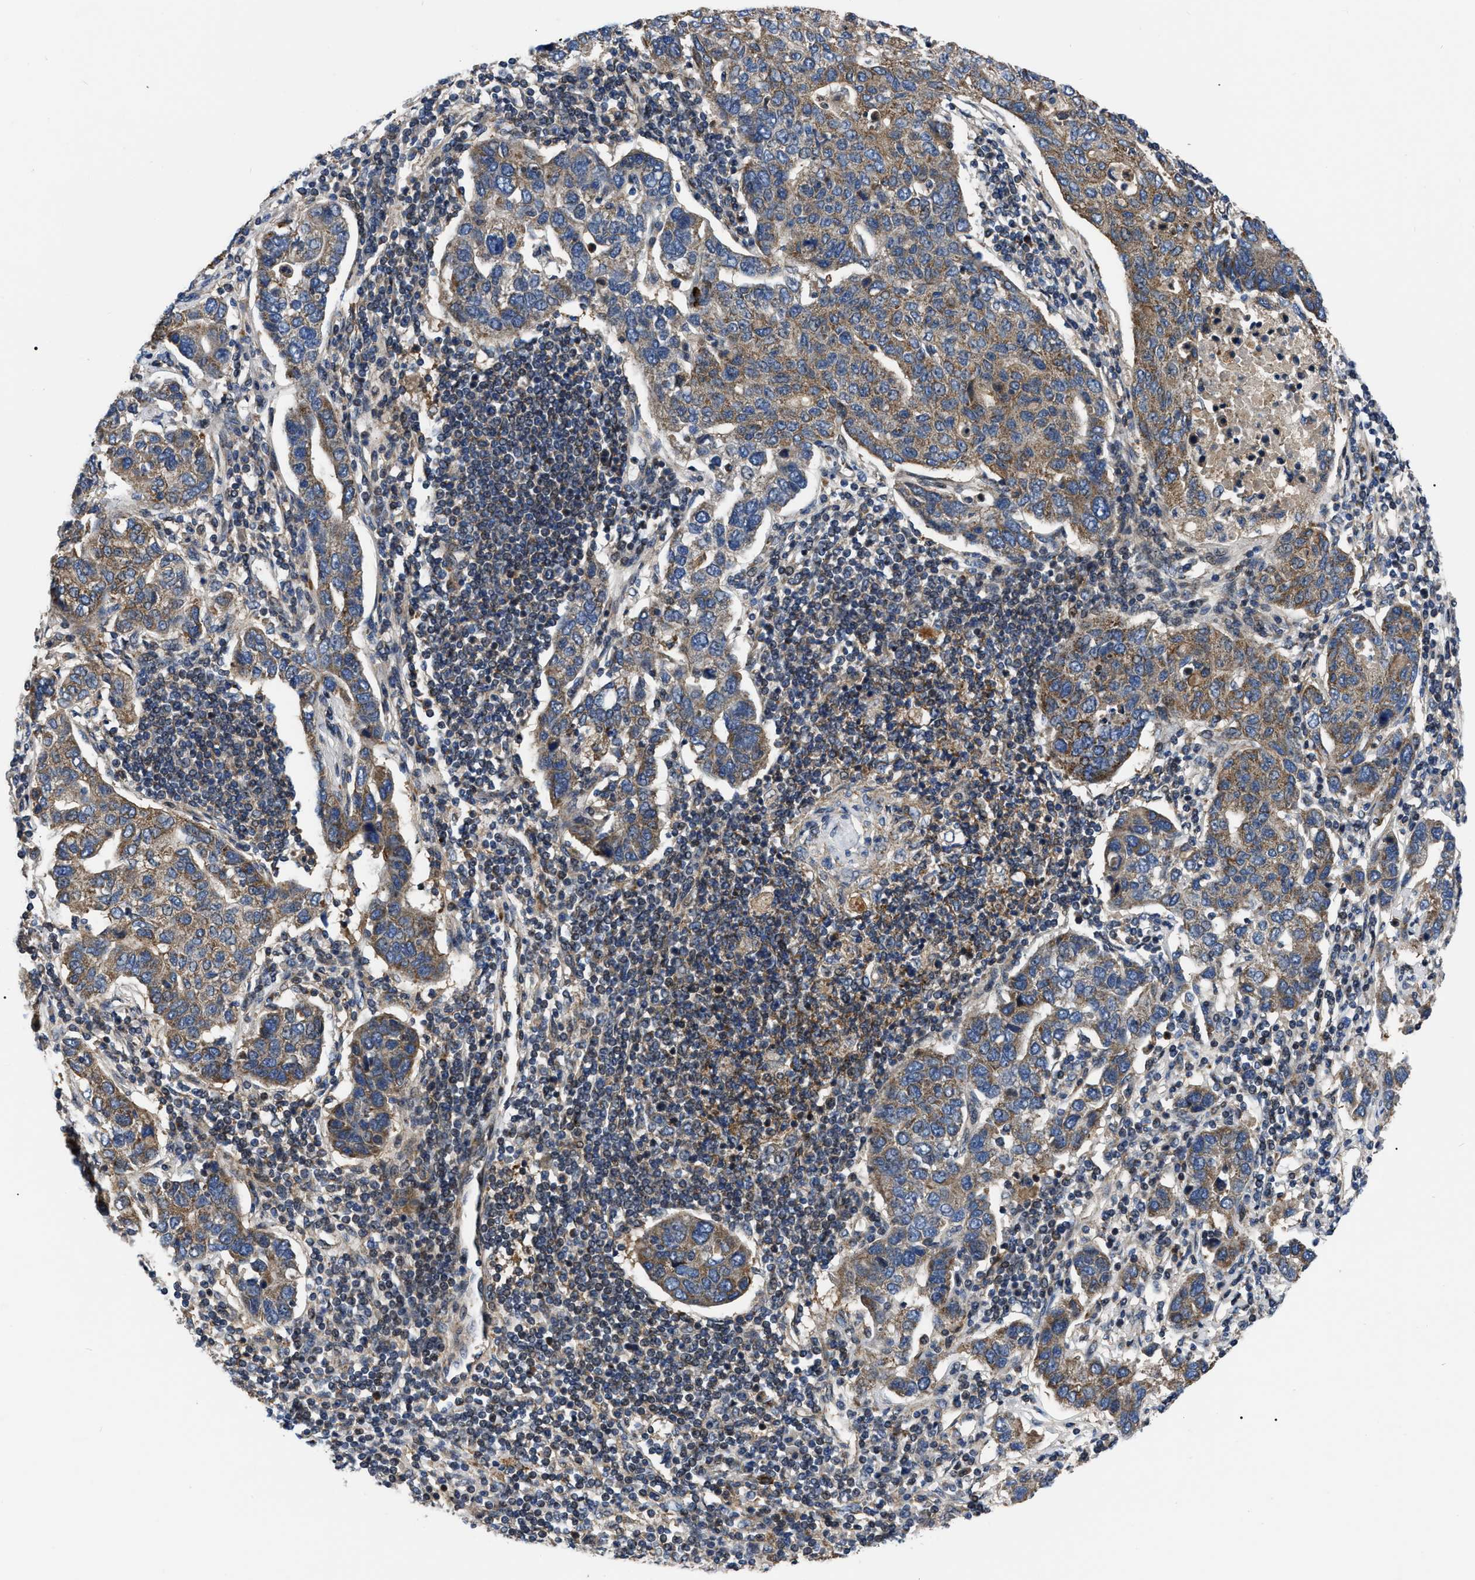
{"staining": {"intensity": "moderate", "quantity": ">75%", "location": "cytoplasmic/membranous"}, "tissue": "pancreatic cancer", "cell_type": "Tumor cells", "image_type": "cancer", "snomed": [{"axis": "morphology", "description": "Adenocarcinoma, NOS"}, {"axis": "topography", "description": "Pancreas"}], "caption": "This is a histology image of IHC staining of pancreatic cancer (adenocarcinoma), which shows moderate positivity in the cytoplasmic/membranous of tumor cells.", "gene": "PPWD1", "patient": {"sex": "female", "age": 61}}